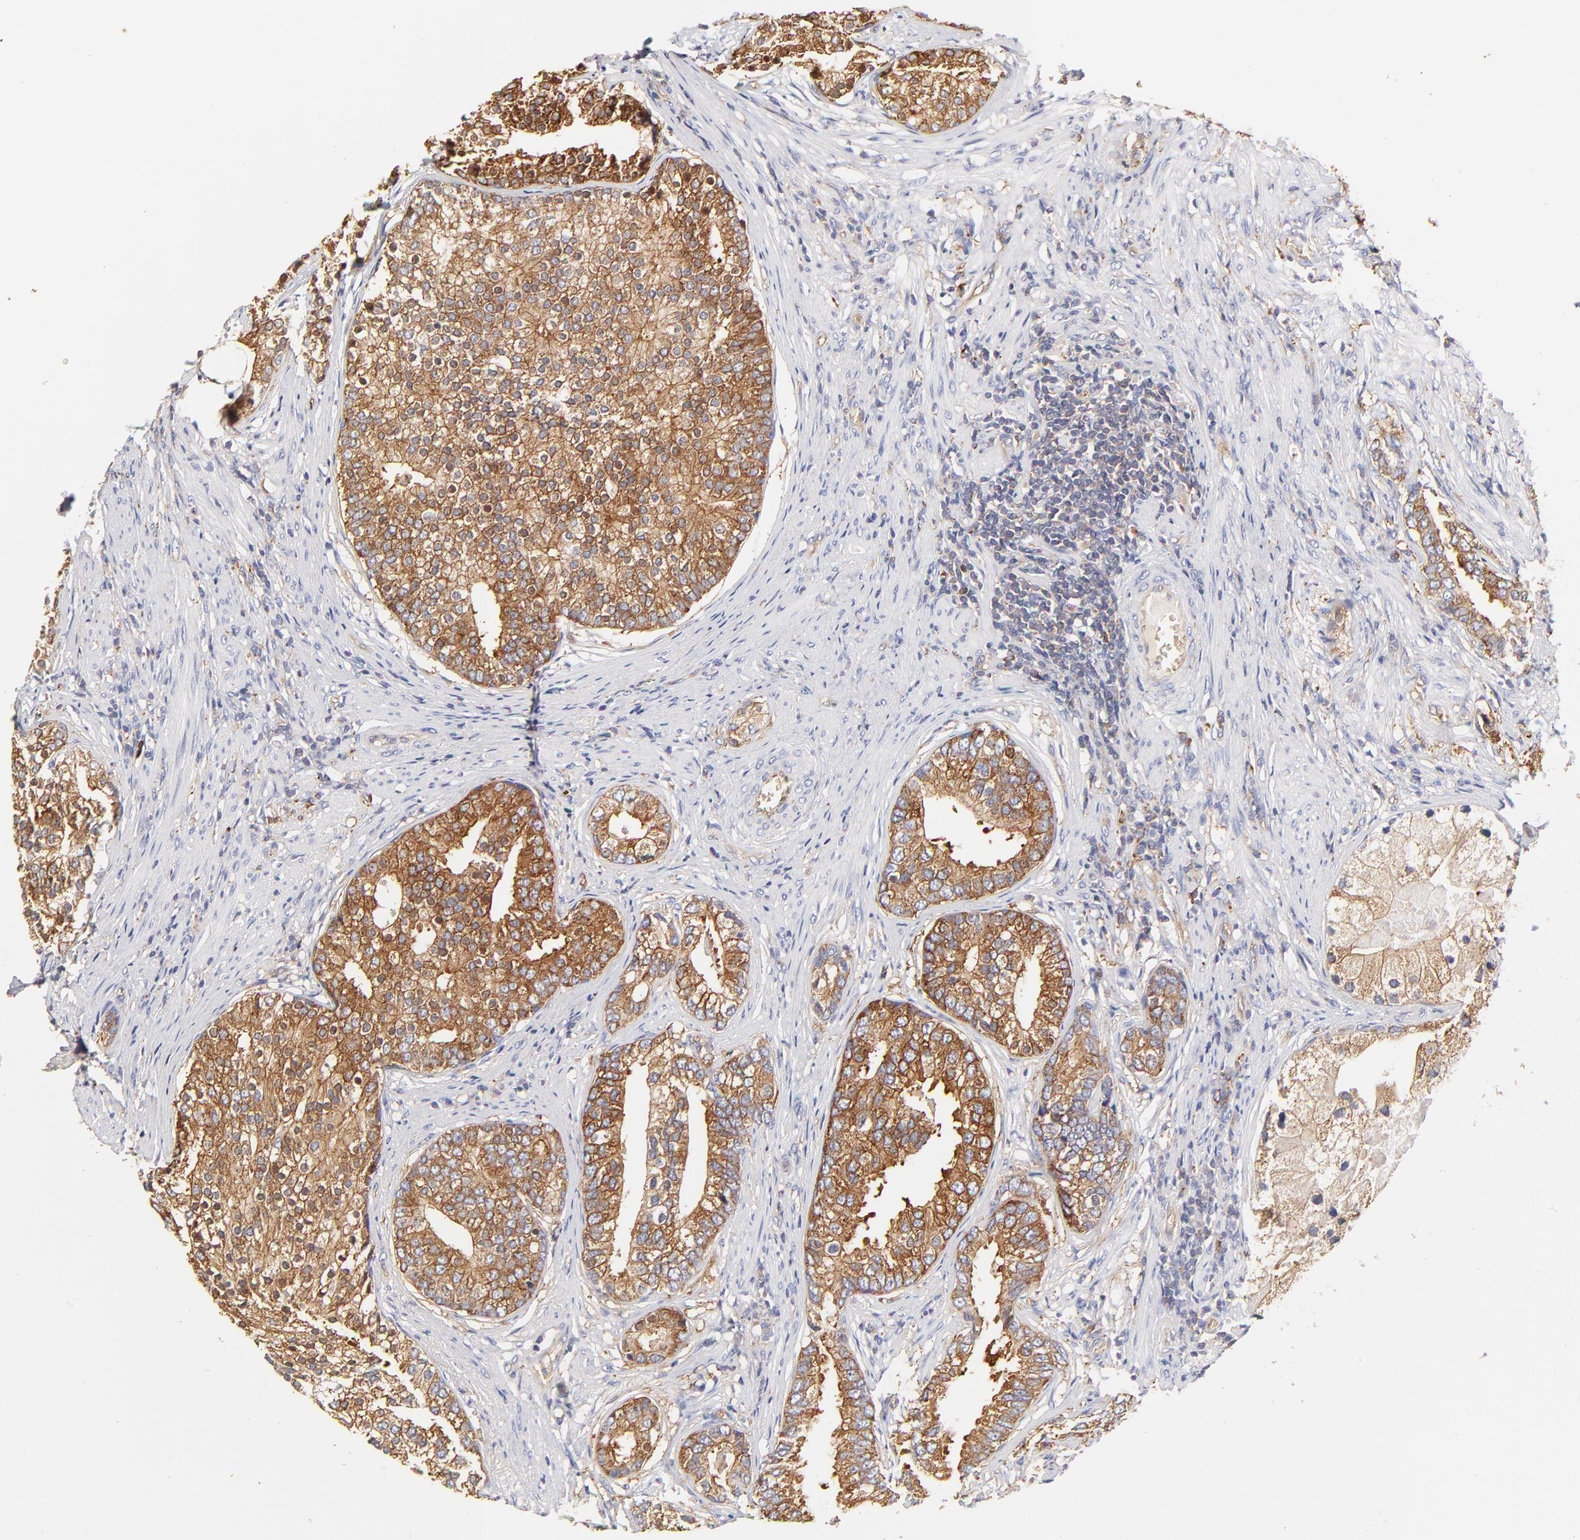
{"staining": {"intensity": "moderate", "quantity": ">75%", "location": "cytoplasmic/membranous"}, "tissue": "prostate cancer", "cell_type": "Tumor cells", "image_type": "cancer", "snomed": [{"axis": "morphology", "description": "Adenocarcinoma, Low grade"}, {"axis": "topography", "description": "Prostate"}], "caption": "Prostate adenocarcinoma (low-grade) tissue shows moderate cytoplasmic/membranous staining in approximately >75% of tumor cells, visualized by immunohistochemistry.", "gene": "CD2AP", "patient": {"sex": "male", "age": 71}}